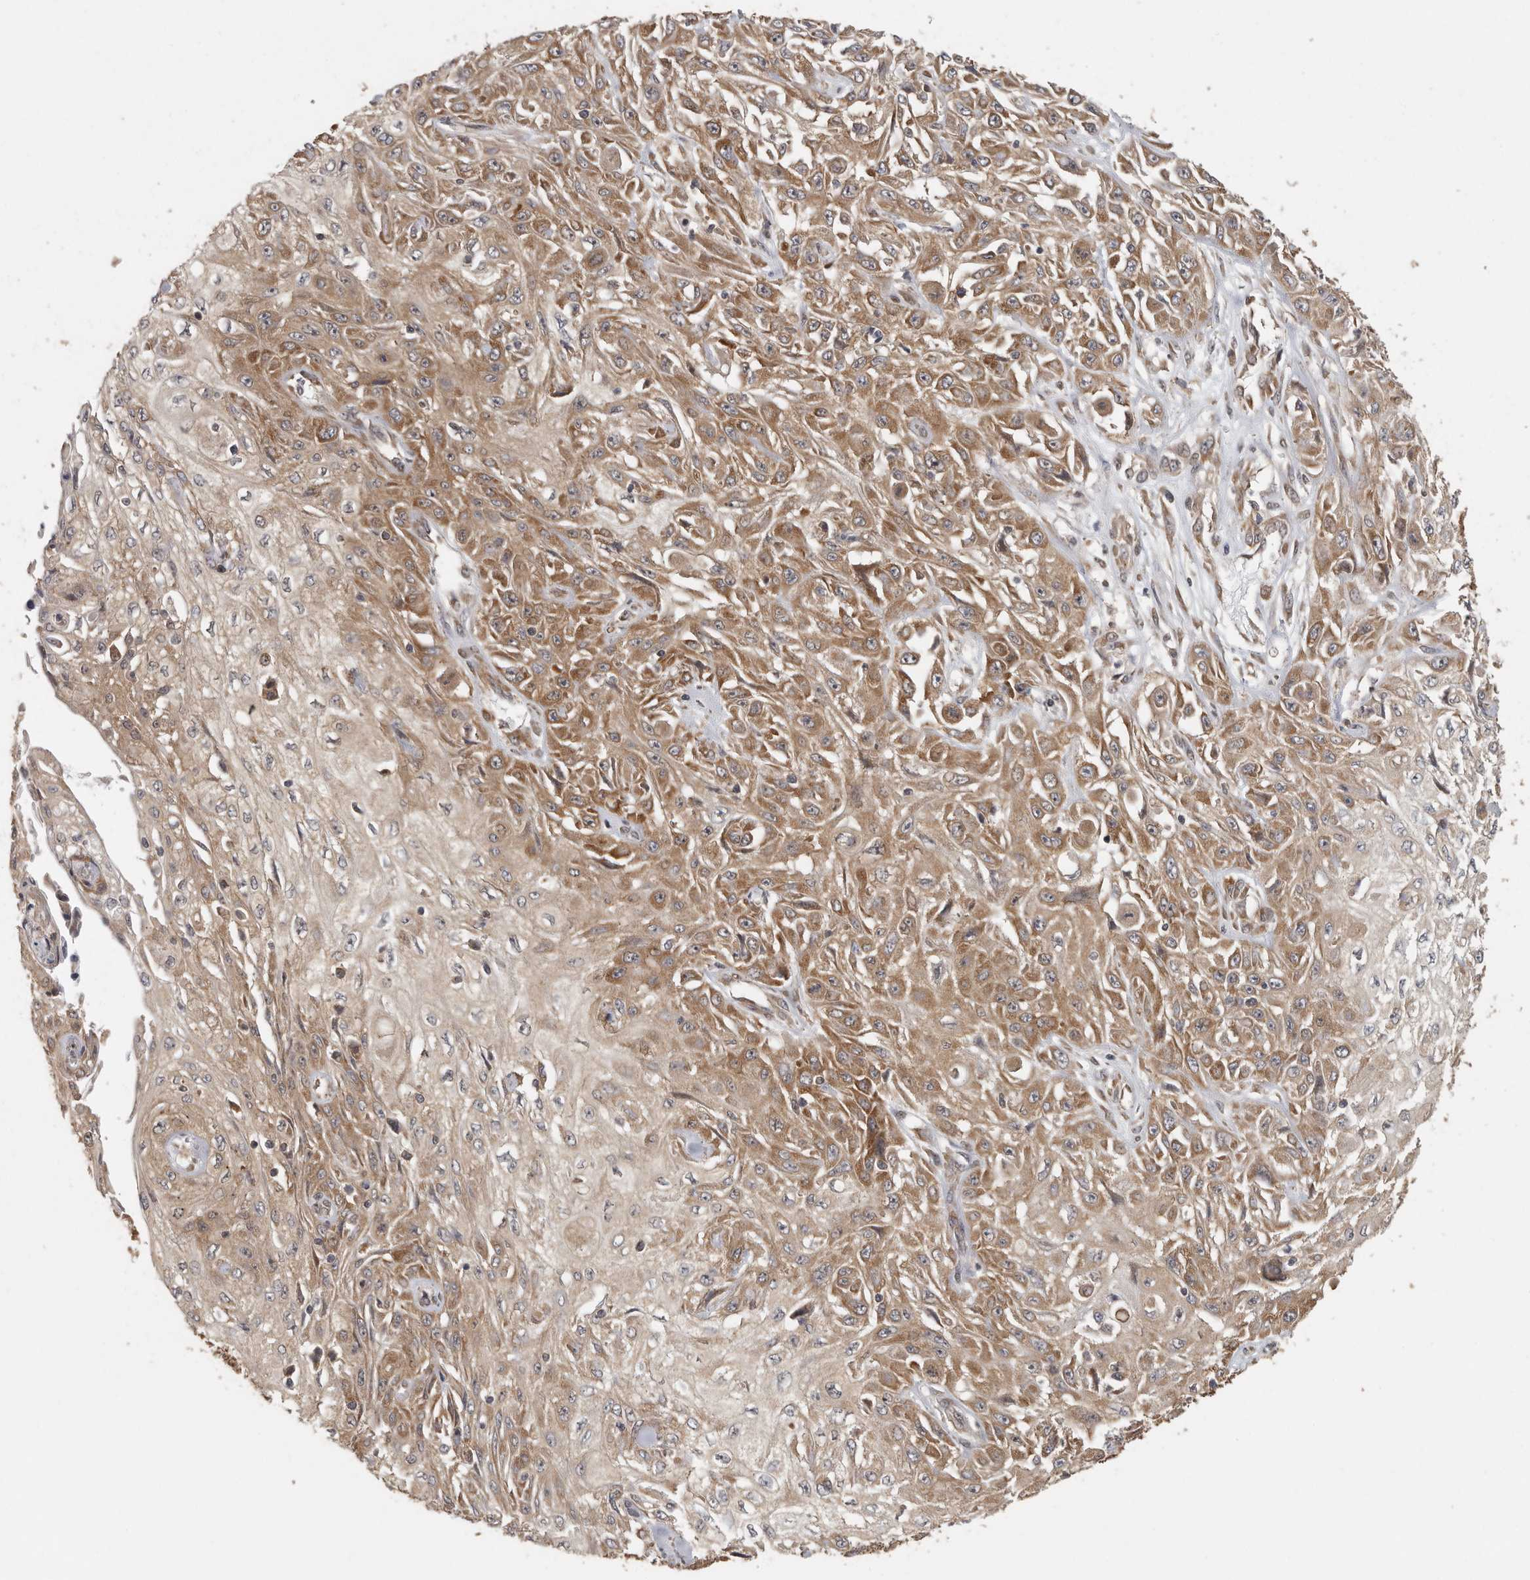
{"staining": {"intensity": "moderate", "quantity": ">75%", "location": "cytoplasmic/membranous"}, "tissue": "skin cancer", "cell_type": "Tumor cells", "image_type": "cancer", "snomed": [{"axis": "morphology", "description": "Squamous cell carcinoma, NOS"}, {"axis": "morphology", "description": "Squamous cell carcinoma, metastatic, NOS"}, {"axis": "topography", "description": "Skin"}, {"axis": "topography", "description": "Lymph node"}], "caption": "This image shows immunohistochemistry (IHC) staining of human skin cancer, with medium moderate cytoplasmic/membranous positivity in about >75% of tumor cells.", "gene": "CCT8", "patient": {"sex": "male", "age": 75}}